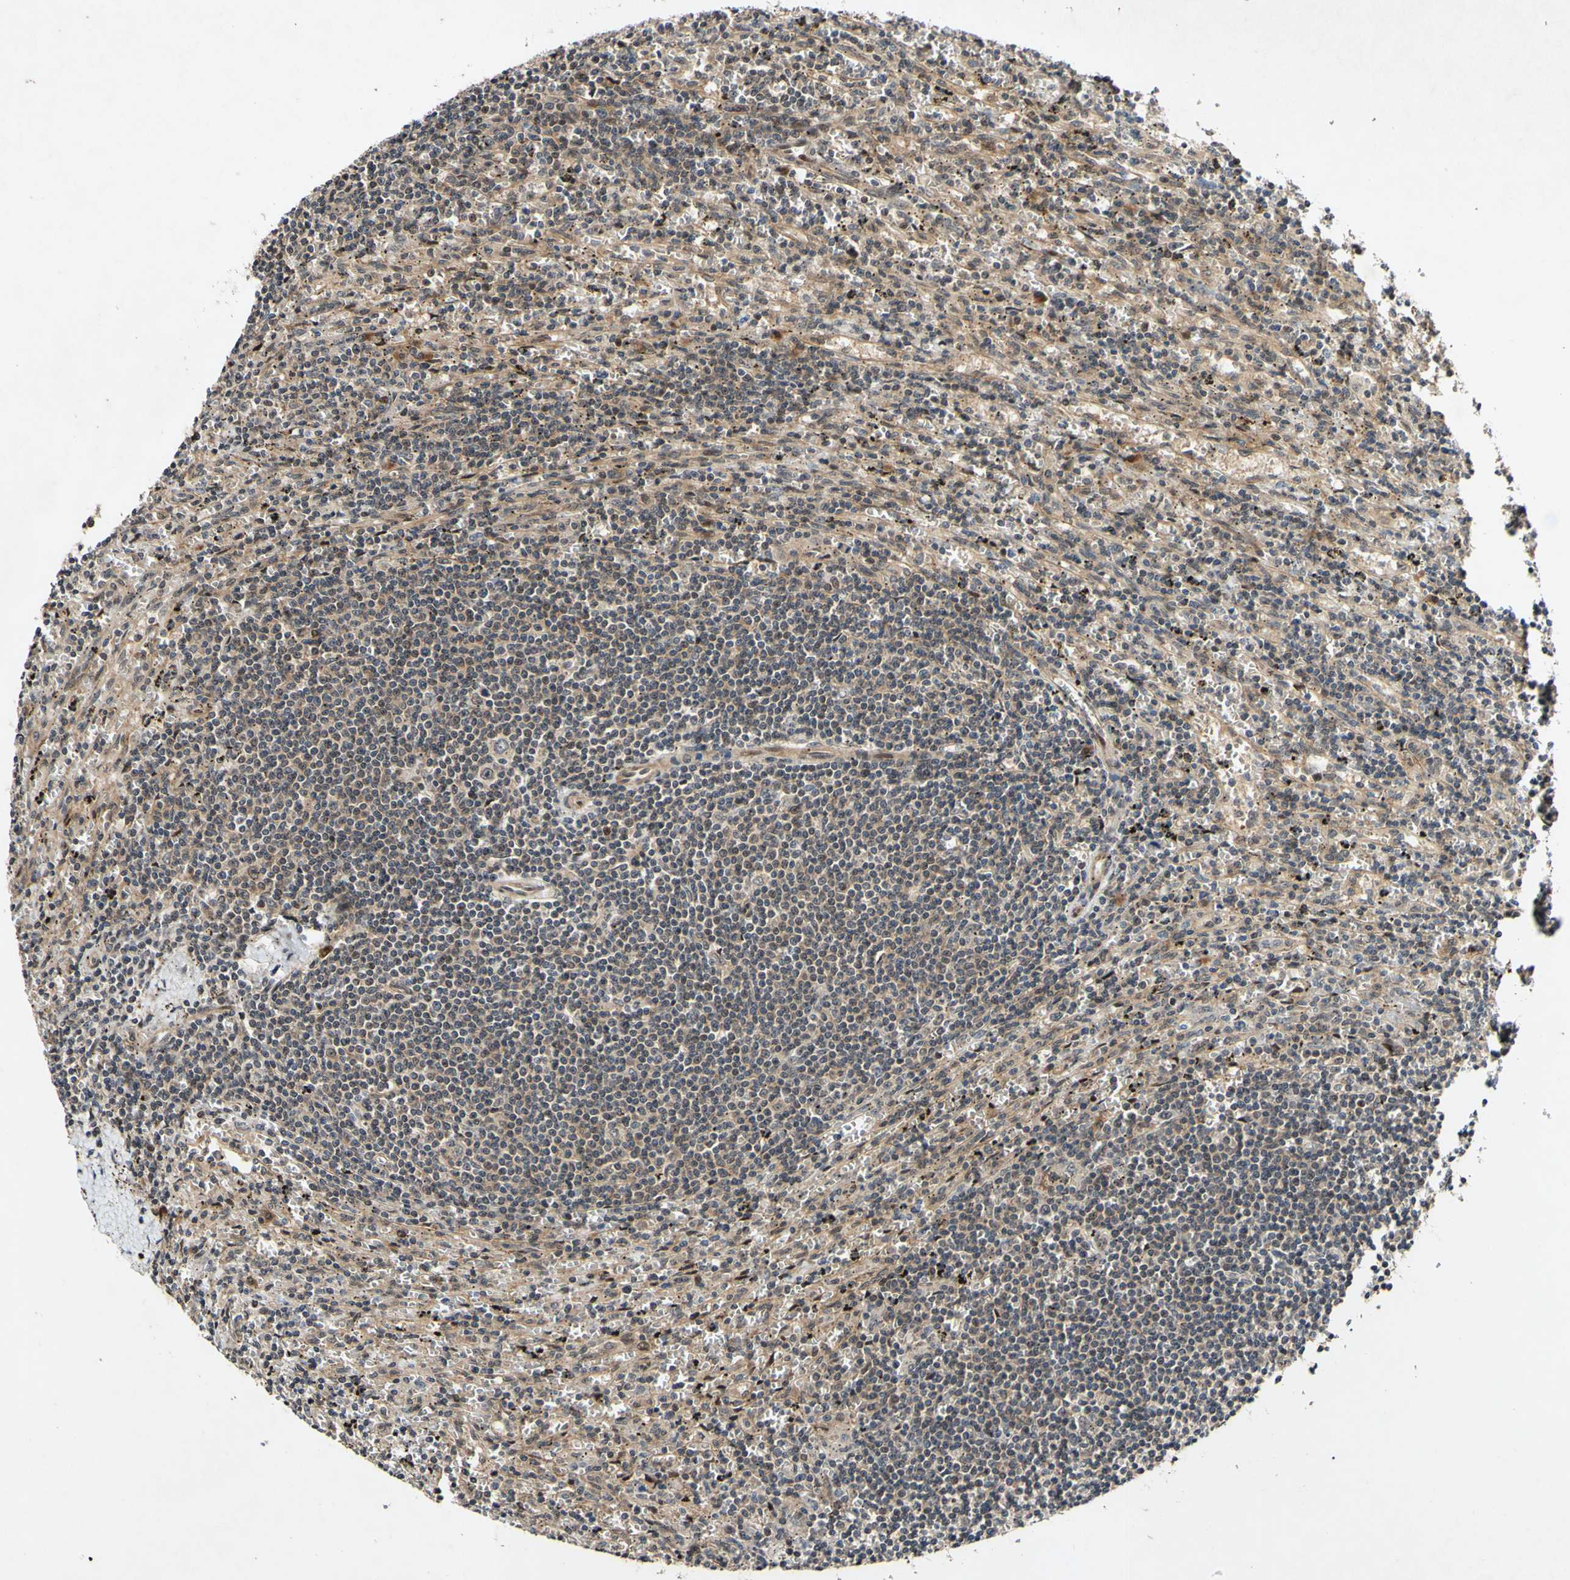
{"staining": {"intensity": "weak", "quantity": ">75%", "location": "cytoplasmic/membranous"}, "tissue": "lymphoma", "cell_type": "Tumor cells", "image_type": "cancer", "snomed": [{"axis": "morphology", "description": "Malignant lymphoma, non-Hodgkin's type, Low grade"}, {"axis": "topography", "description": "Spleen"}], "caption": "There is low levels of weak cytoplasmic/membranous expression in tumor cells of lymphoma, as demonstrated by immunohistochemical staining (brown color).", "gene": "CSNK1E", "patient": {"sex": "male", "age": 76}}